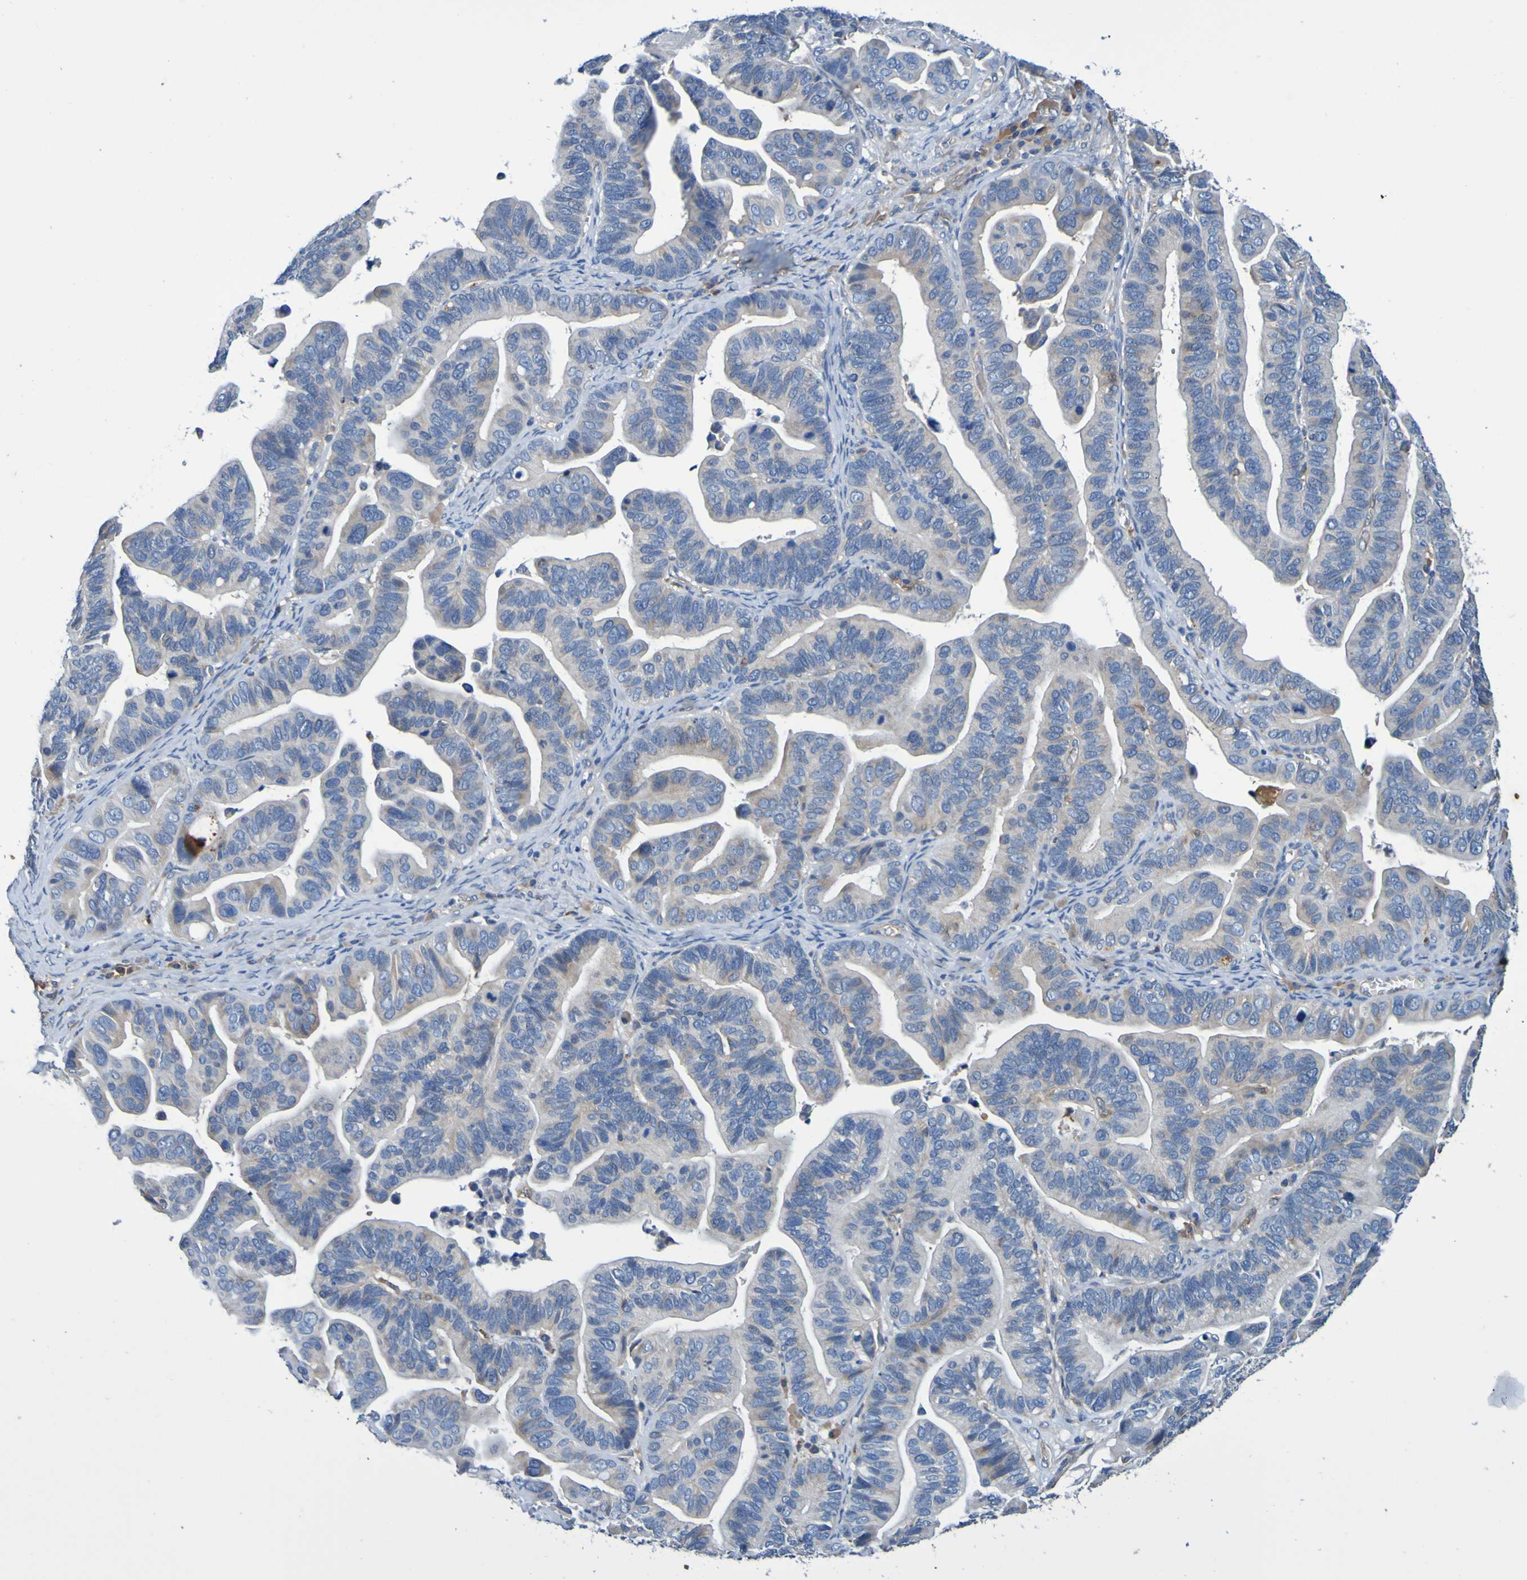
{"staining": {"intensity": "weak", "quantity": ">75%", "location": "cytoplasmic/membranous"}, "tissue": "ovarian cancer", "cell_type": "Tumor cells", "image_type": "cancer", "snomed": [{"axis": "morphology", "description": "Cystadenocarcinoma, serous, NOS"}, {"axis": "topography", "description": "Ovary"}], "caption": "A low amount of weak cytoplasmic/membranous expression is identified in approximately >75% of tumor cells in ovarian cancer tissue. Using DAB (brown) and hematoxylin (blue) stains, captured at high magnification using brightfield microscopy.", "gene": "METAP2", "patient": {"sex": "female", "age": 56}}